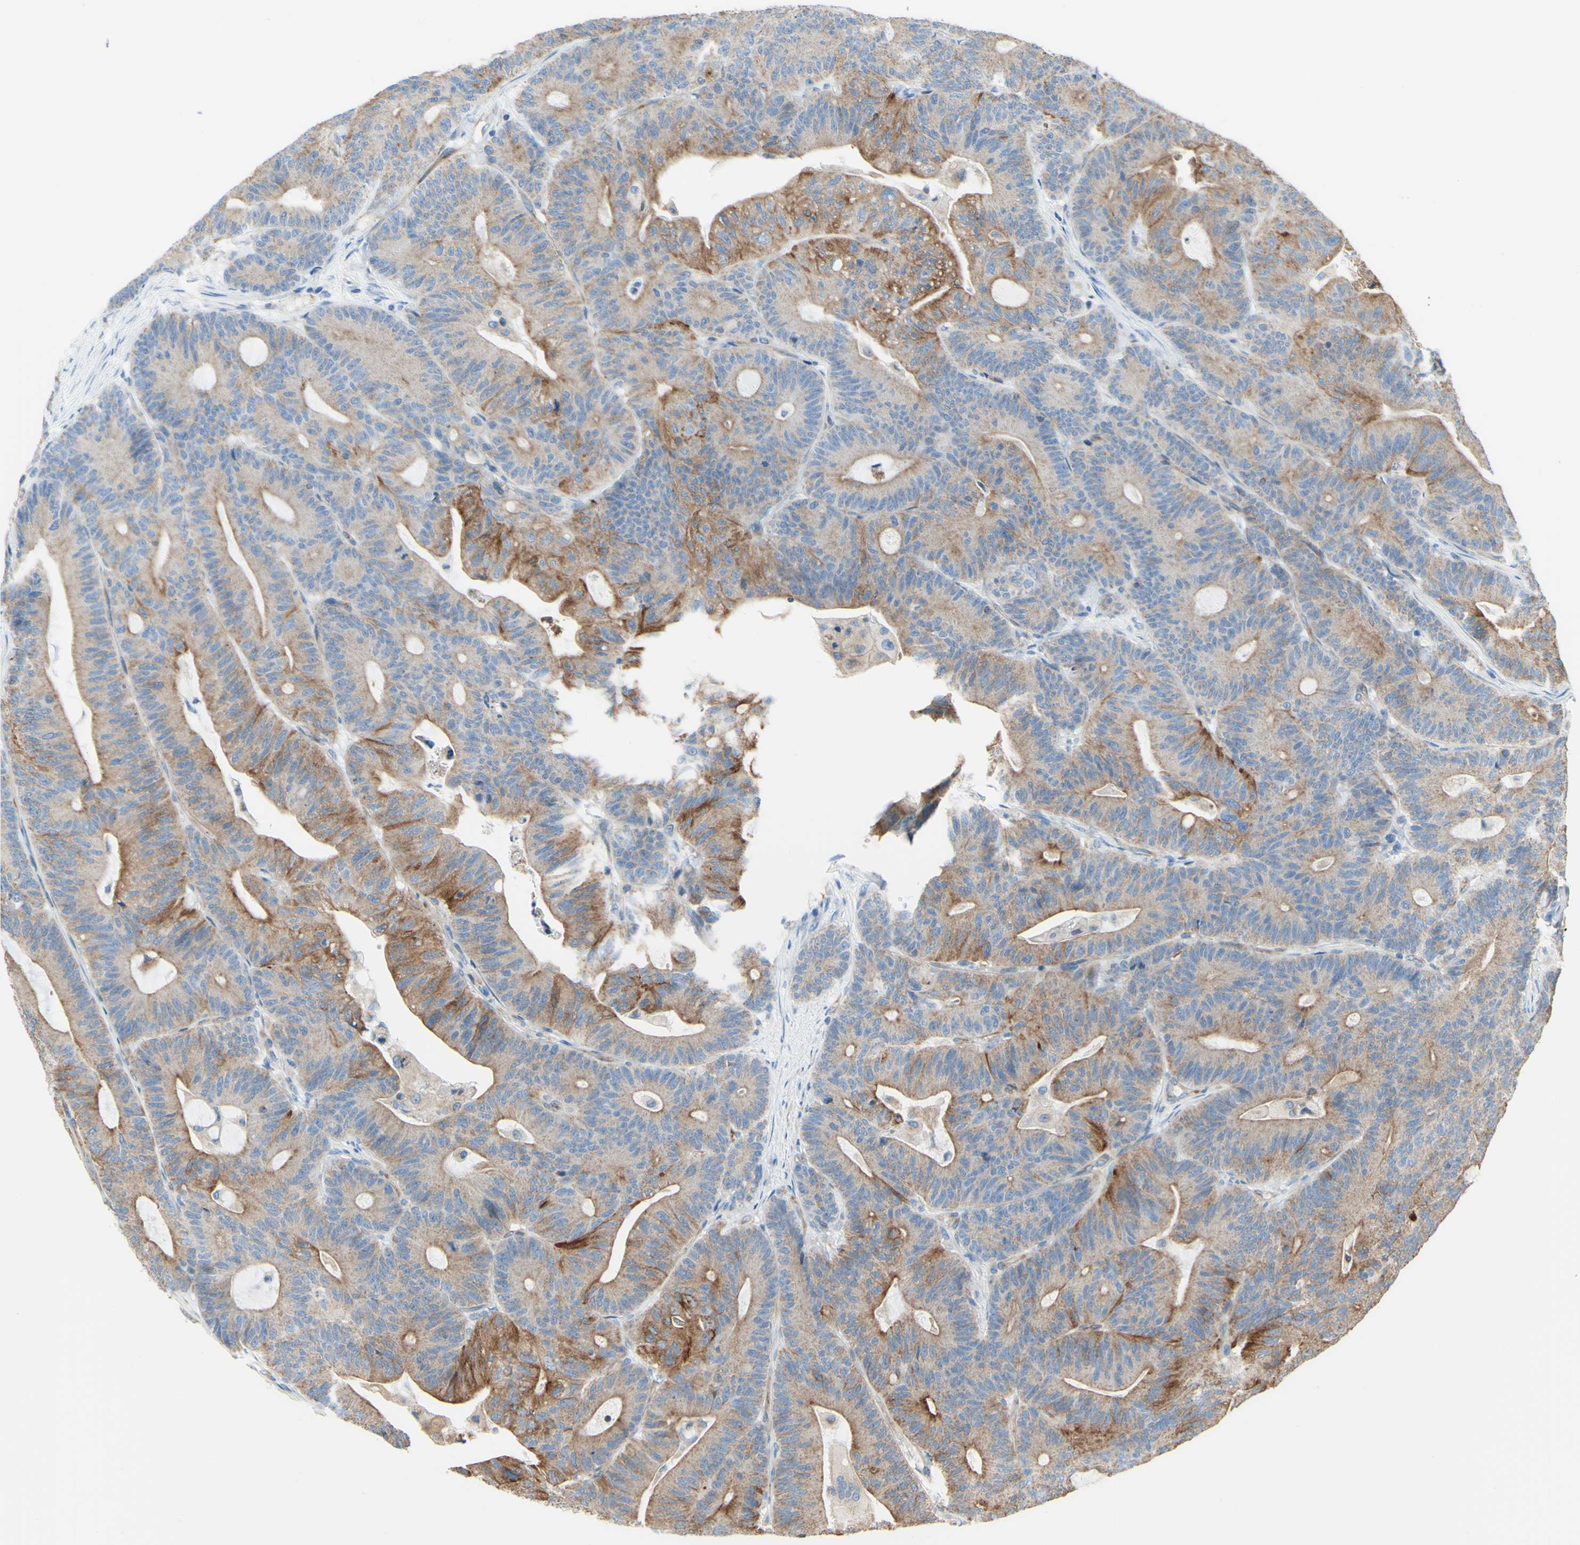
{"staining": {"intensity": "weak", "quantity": ">75%", "location": "cytoplasmic/membranous"}, "tissue": "colorectal cancer", "cell_type": "Tumor cells", "image_type": "cancer", "snomed": [{"axis": "morphology", "description": "Adenocarcinoma, NOS"}, {"axis": "topography", "description": "Colon"}], "caption": "A low amount of weak cytoplasmic/membranous positivity is seen in about >75% of tumor cells in colorectal cancer tissue.", "gene": "ENDOD1", "patient": {"sex": "female", "age": 84}}